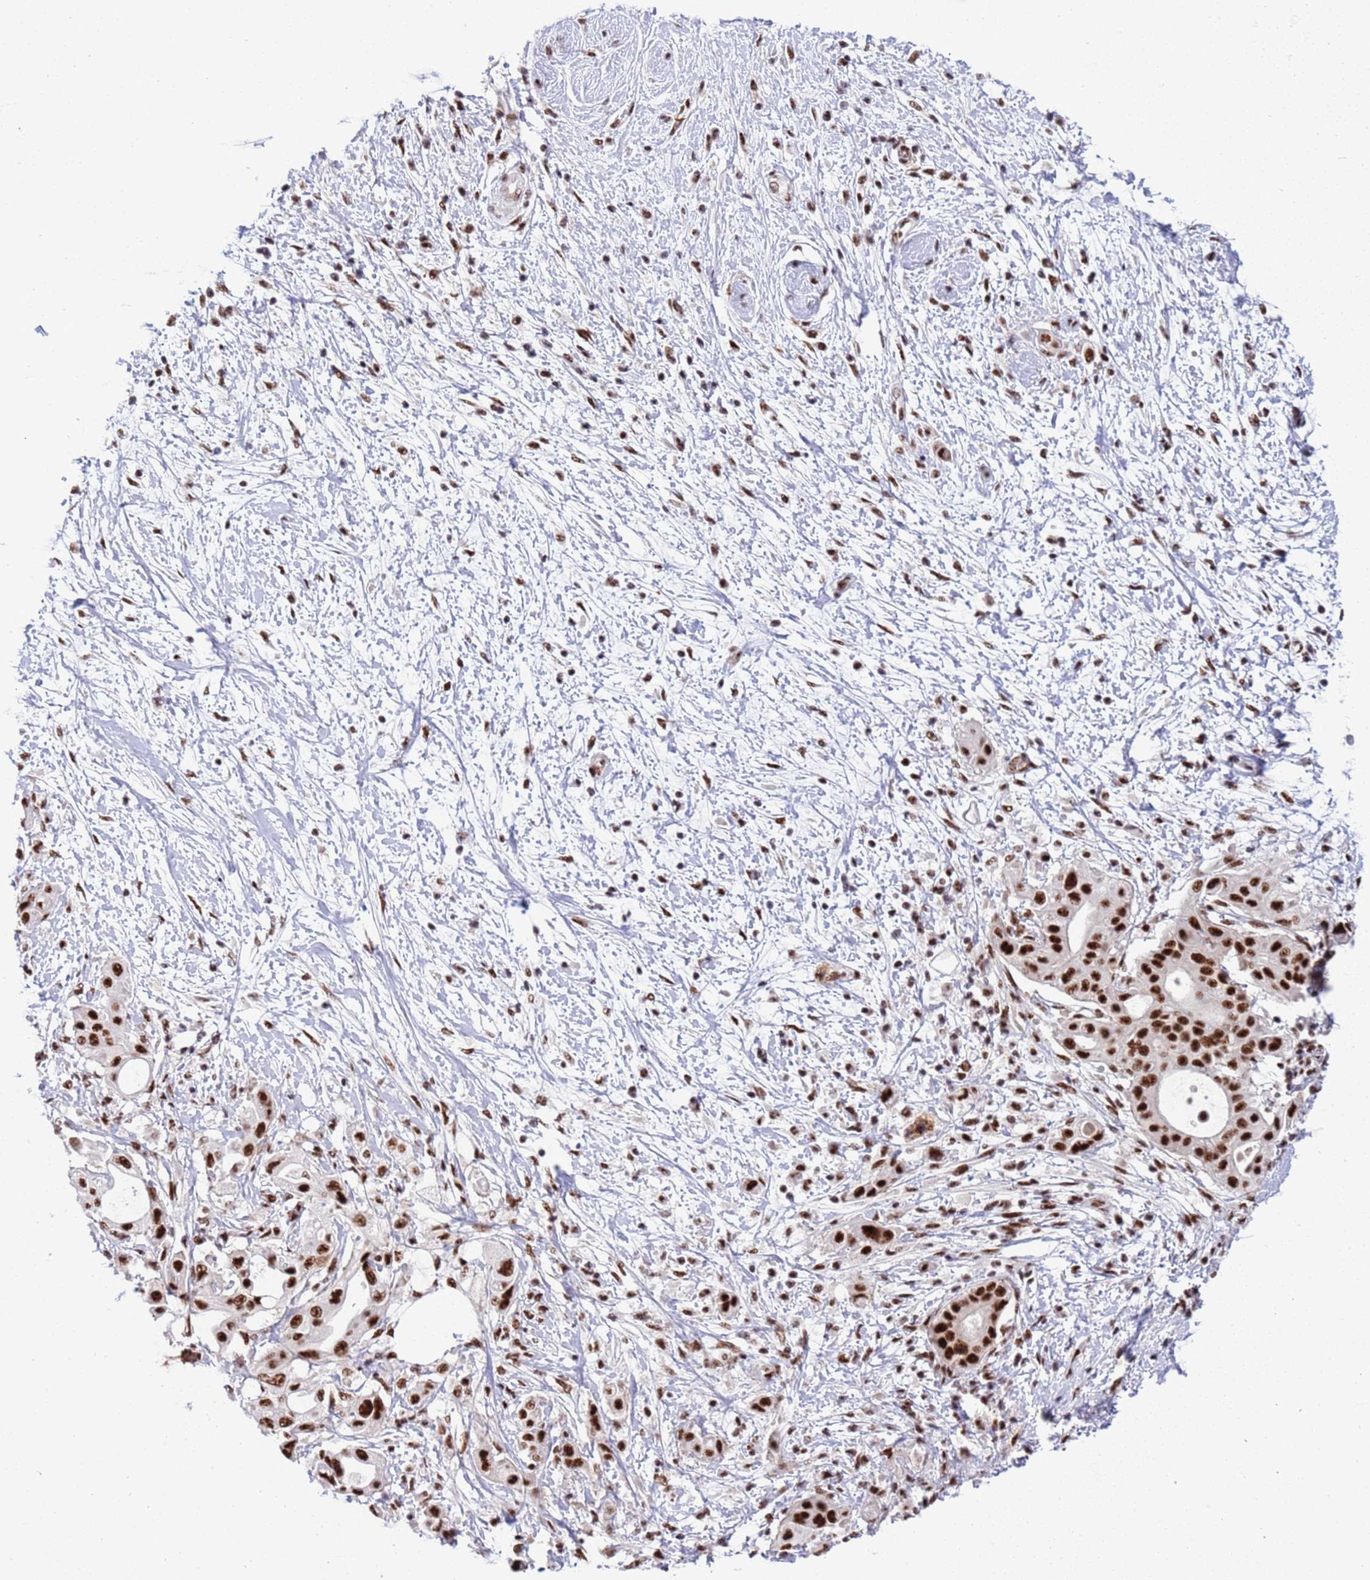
{"staining": {"intensity": "strong", "quantity": ">75%", "location": "nuclear"}, "tissue": "pancreatic cancer", "cell_type": "Tumor cells", "image_type": "cancer", "snomed": [{"axis": "morphology", "description": "Adenocarcinoma, NOS"}, {"axis": "topography", "description": "Pancreas"}], "caption": "A high amount of strong nuclear staining is appreciated in about >75% of tumor cells in pancreatic adenocarcinoma tissue. The staining is performed using DAB (3,3'-diaminobenzidine) brown chromogen to label protein expression. The nuclei are counter-stained blue using hematoxylin.", "gene": "THOC2", "patient": {"sex": "male", "age": 68}}